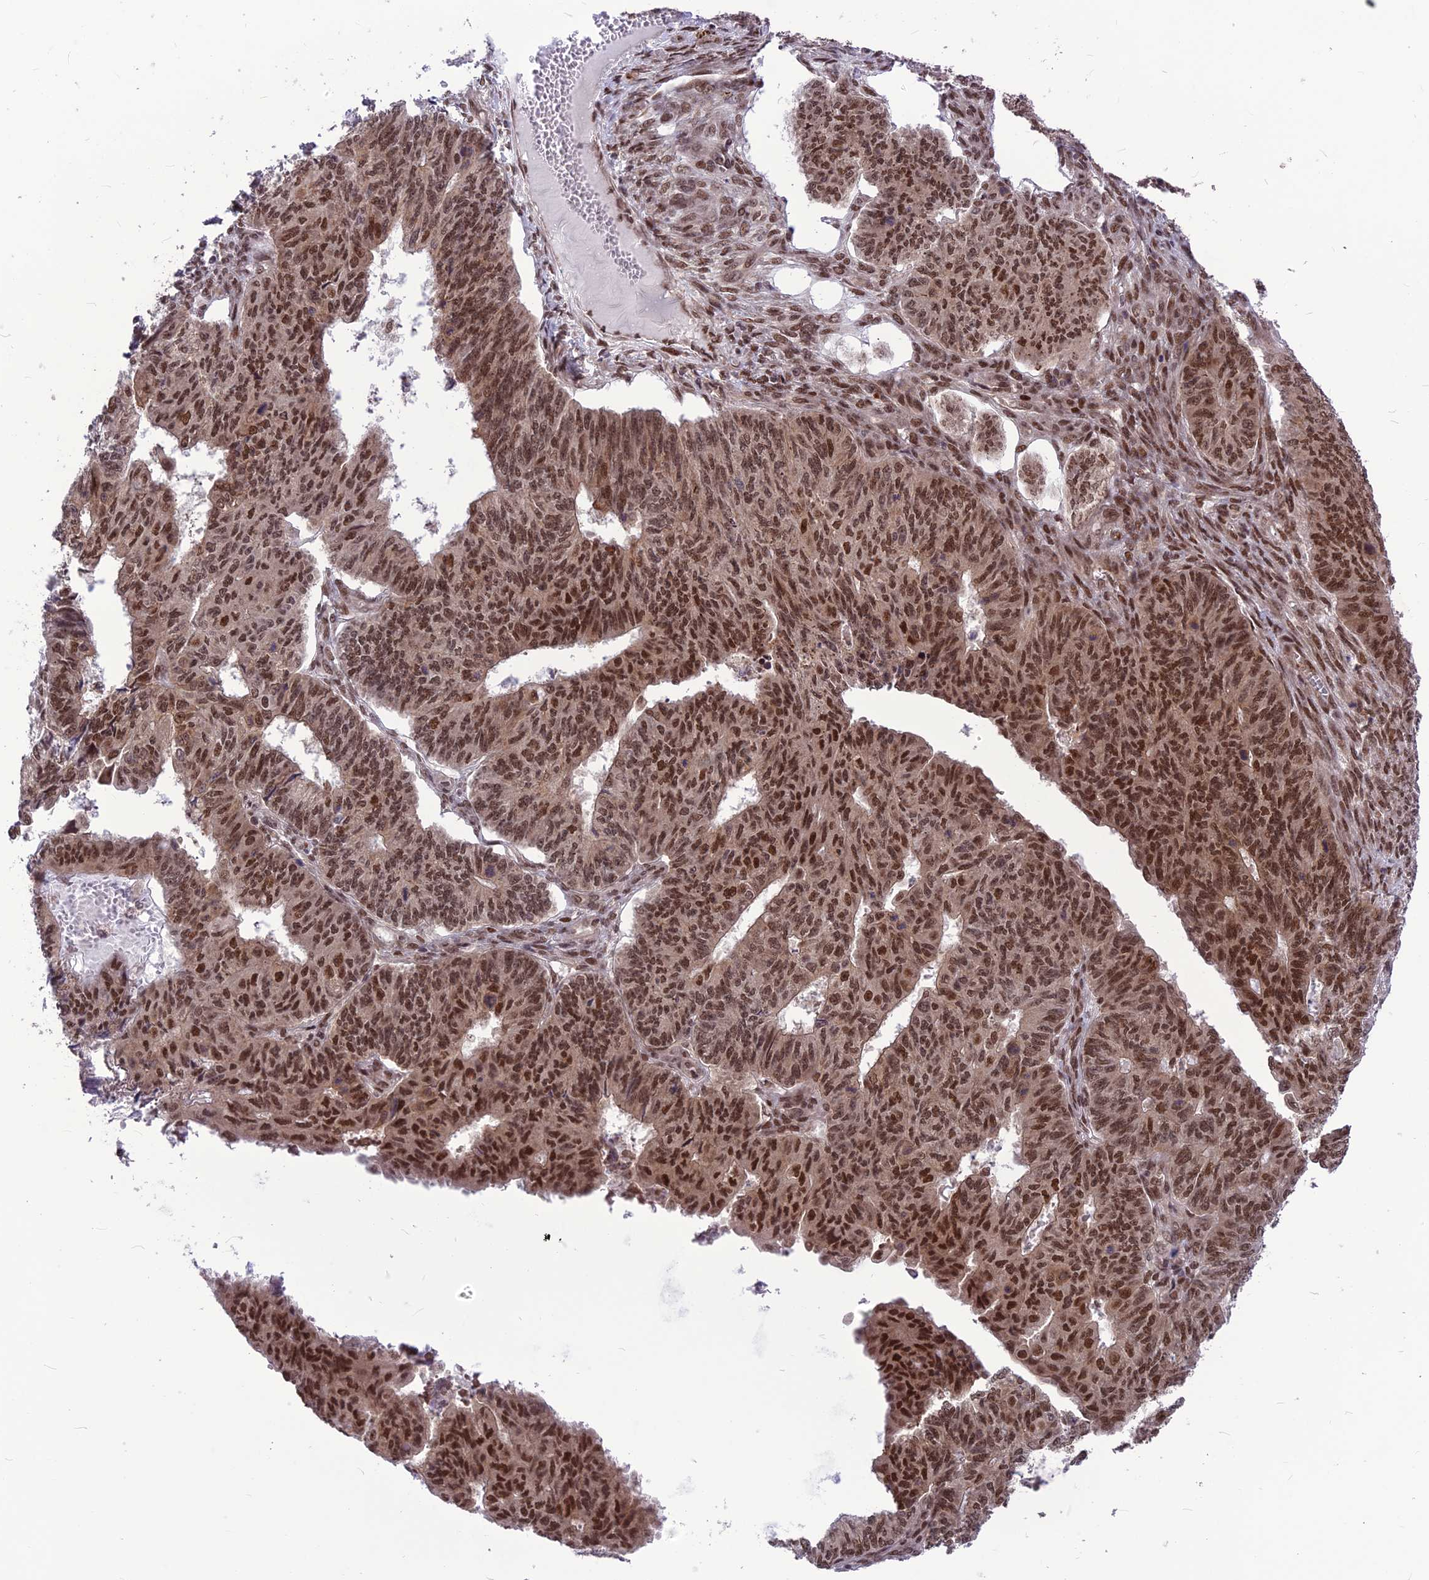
{"staining": {"intensity": "strong", "quantity": ">75%", "location": "nuclear"}, "tissue": "endometrial cancer", "cell_type": "Tumor cells", "image_type": "cancer", "snomed": [{"axis": "morphology", "description": "Adenocarcinoma, NOS"}, {"axis": "topography", "description": "Endometrium"}], "caption": "A micrograph of human endometrial adenocarcinoma stained for a protein displays strong nuclear brown staining in tumor cells.", "gene": "RTRAF", "patient": {"sex": "female", "age": 32}}